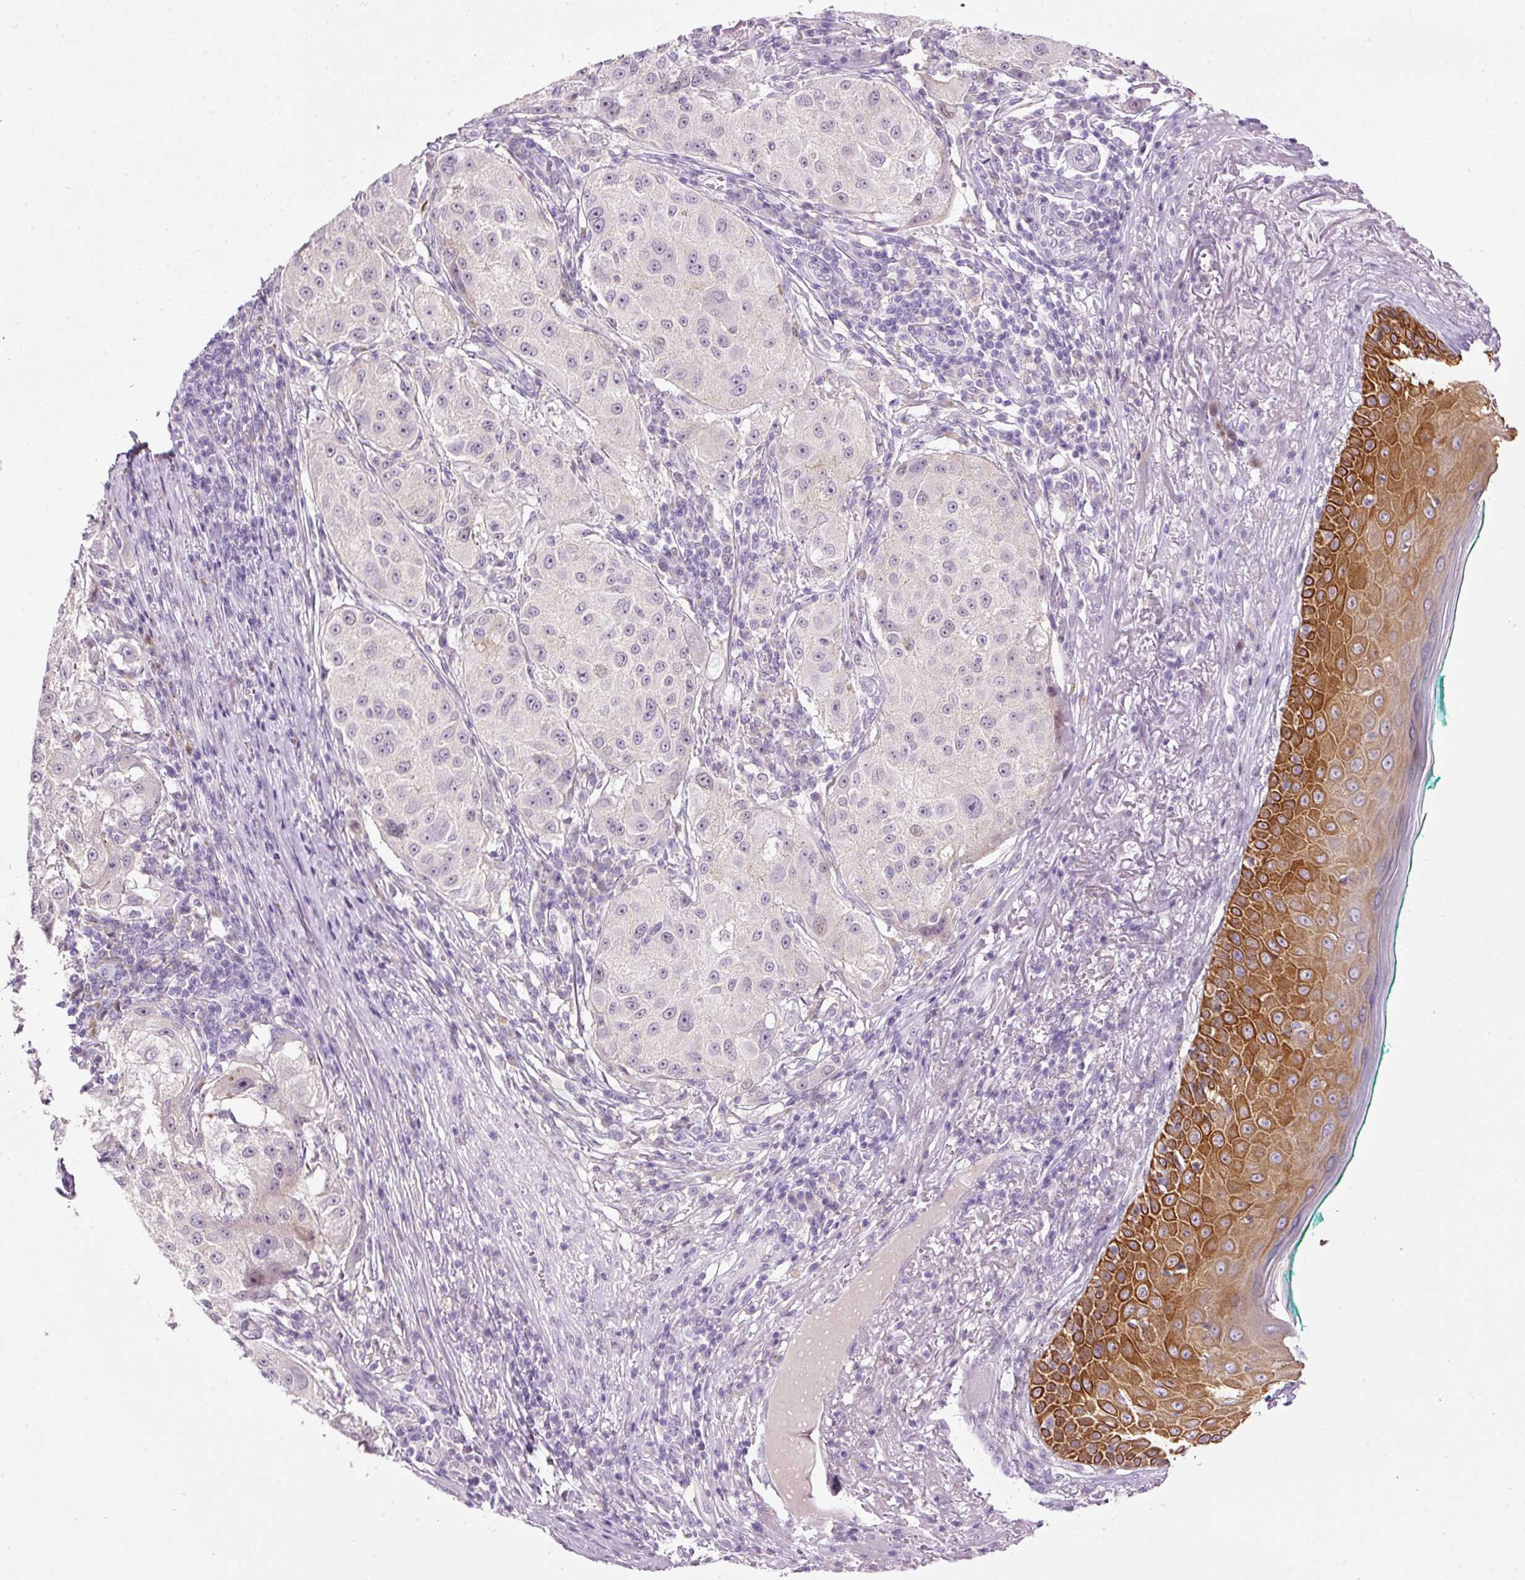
{"staining": {"intensity": "negative", "quantity": "none", "location": "none"}, "tissue": "melanoma", "cell_type": "Tumor cells", "image_type": "cancer", "snomed": [{"axis": "morphology", "description": "Necrosis, NOS"}, {"axis": "morphology", "description": "Malignant melanoma, NOS"}, {"axis": "topography", "description": "Skin"}], "caption": "Immunohistochemical staining of melanoma displays no significant expression in tumor cells. (DAB IHC with hematoxylin counter stain).", "gene": "SRC", "patient": {"sex": "female", "age": 87}}